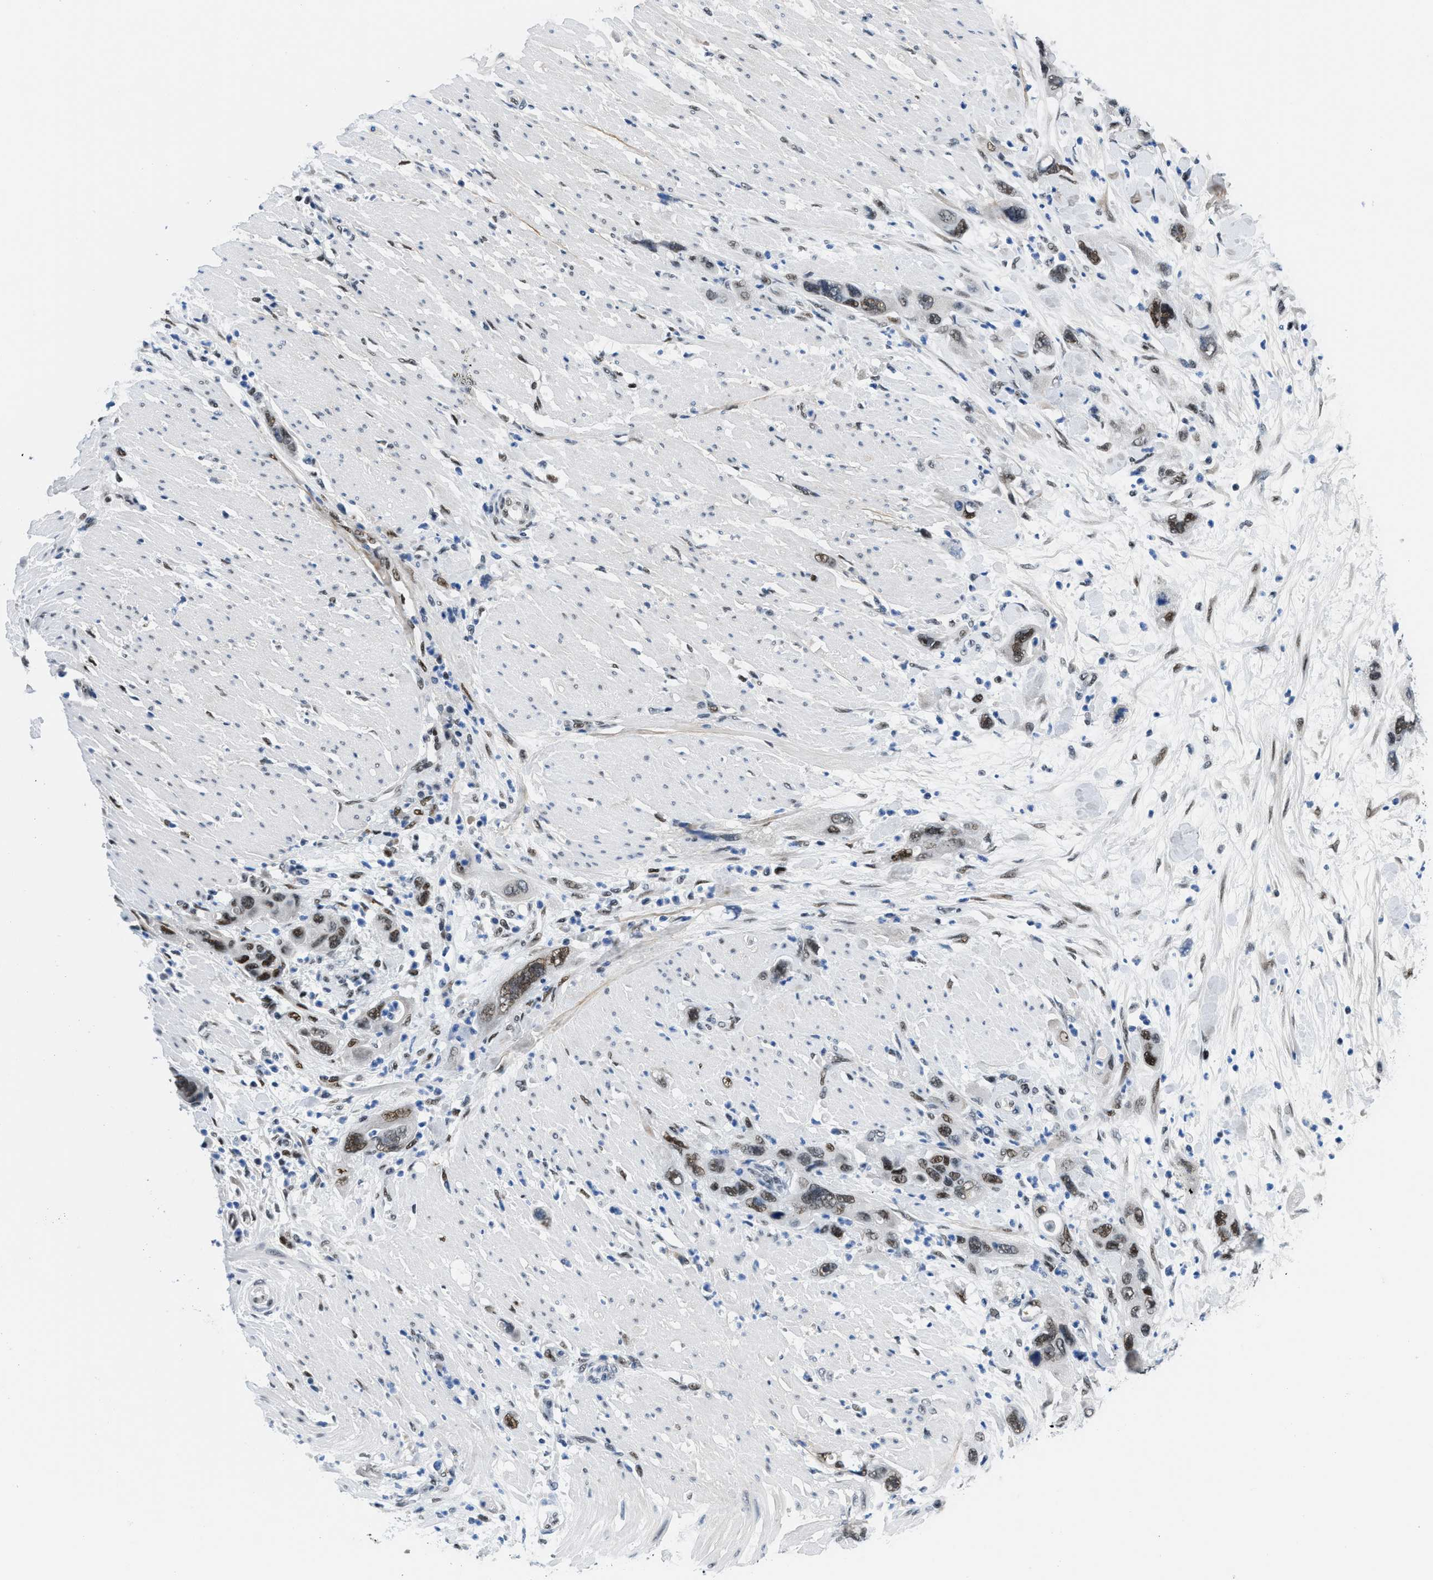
{"staining": {"intensity": "moderate", "quantity": ">75%", "location": "nuclear"}, "tissue": "pancreatic cancer", "cell_type": "Tumor cells", "image_type": "cancer", "snomed": [{"axis": "morphology", "description": "Normal tissue, NOS"}, {"axis": "morphology", "description": "Adenocarcinoma, NOS"}, {"axis": "topography", "description": "Pancreas"}], "caption": "Tumor cells demonstrate medium levels of moderate nuclear staining in about >75% of cells in human pancreatic cancer.", "gene": "SMARCAD1", "patient": {"sex": "female", "age": 71}}